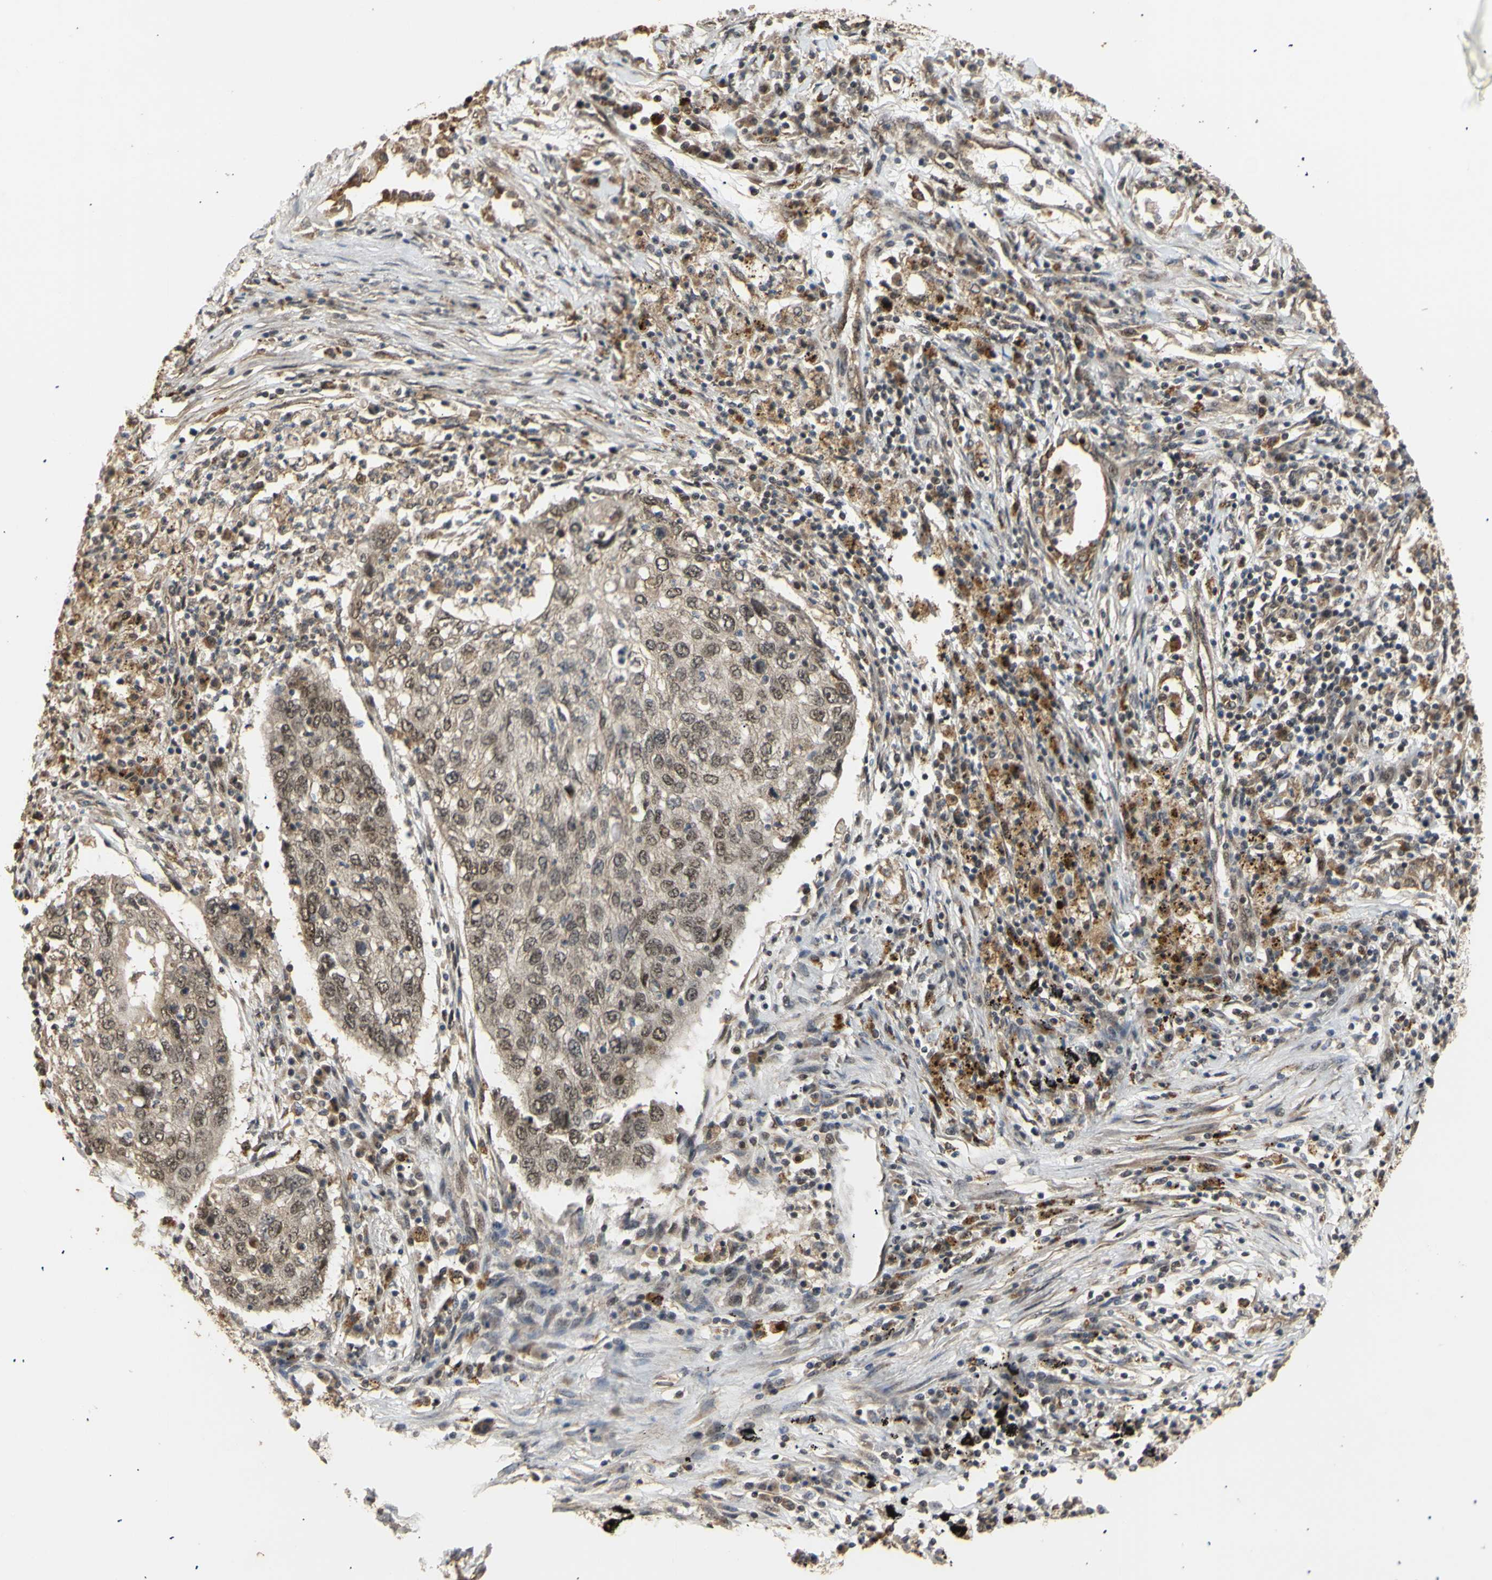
{"staining": {"intensity": "weak", "quantity": ">75%", "location": "cytoplasmic/membranous,nuclear"}, "tissue": "lung cancer", "cell_type": "Tumor cells", "image_type": "cancer", "snomed": [{"axis": "morphology", "description": "Squamous cell carcinoma, NOS"}, {"axis": "topography", "description": "Lung"}], "caption": "The micrograph exhibits staining of squamous cell carcinoma (lung), revealing weak cytoplasmic/membranous and nuclear protein expression (brown color) within tumor cells. (DAB (3,3'-diaminobenzidine) = brown stain, brightfield microscopy at high magnification).", "gene": "GTF2E2", "patient": {"sex": "female", "age": 63}}